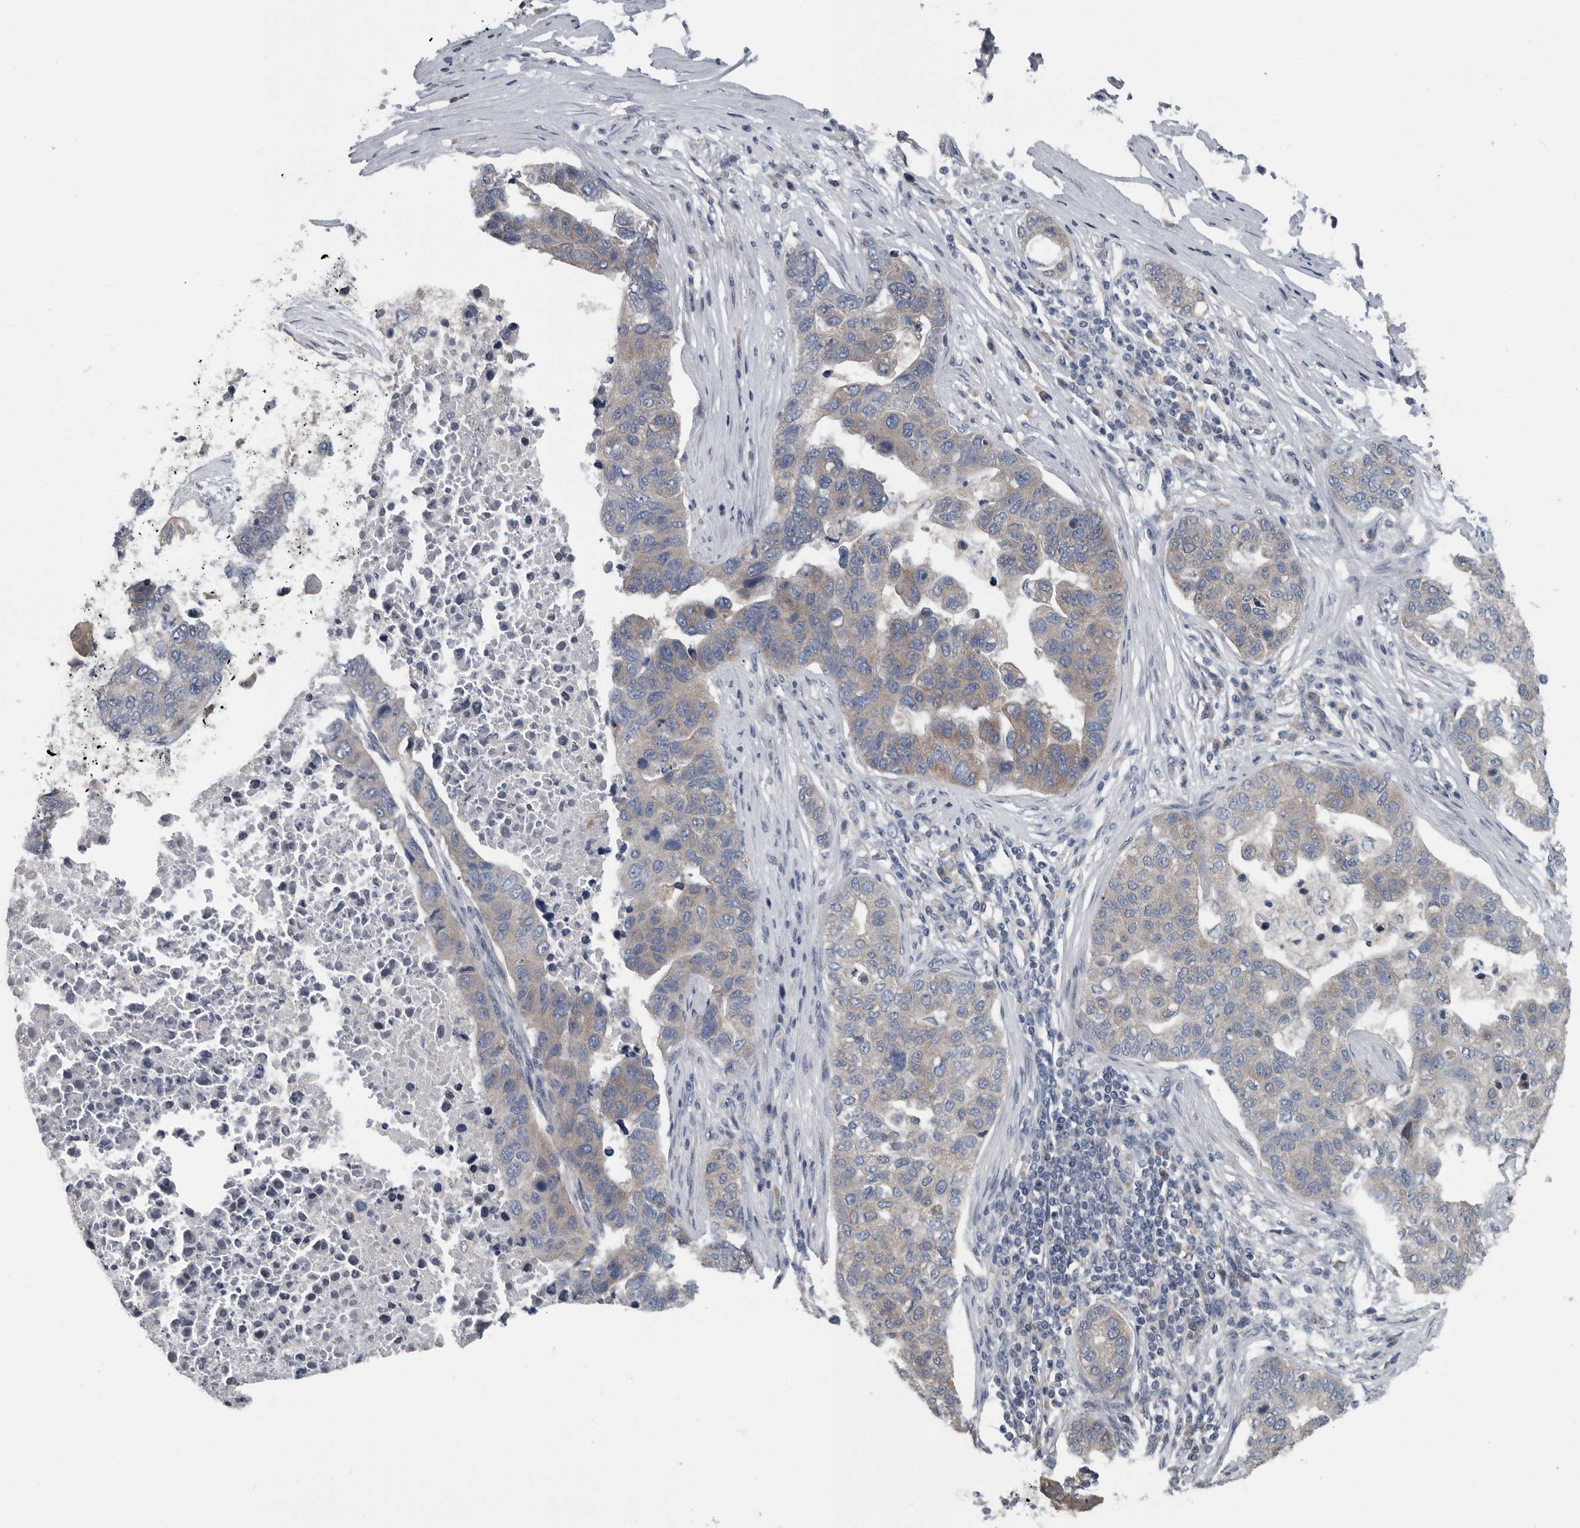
{"staining": {"intensity": "weak", "quantity": "<25%", "location": "cytoplasmic/membranous"}, "tissue": "pancreatic cancer", "cell_type": "Tumor cells", "image_type": "cancer", "snomed": [{"axis": "morphology", "description": "Adenocarcinoma, NOS"}, {"axis": "topography", "description": "Pancreas"}], "caption": "The histopathology image displays no significant staining in tumor cells of pancreatic adenocarcinoma. (Brightfield microscopy of DAB (3,3'-diaminobenzidine) immunohistochemistry at high magnification).", "gene": "TMEM199", "patient": {"sex": "female", "age": 61}}